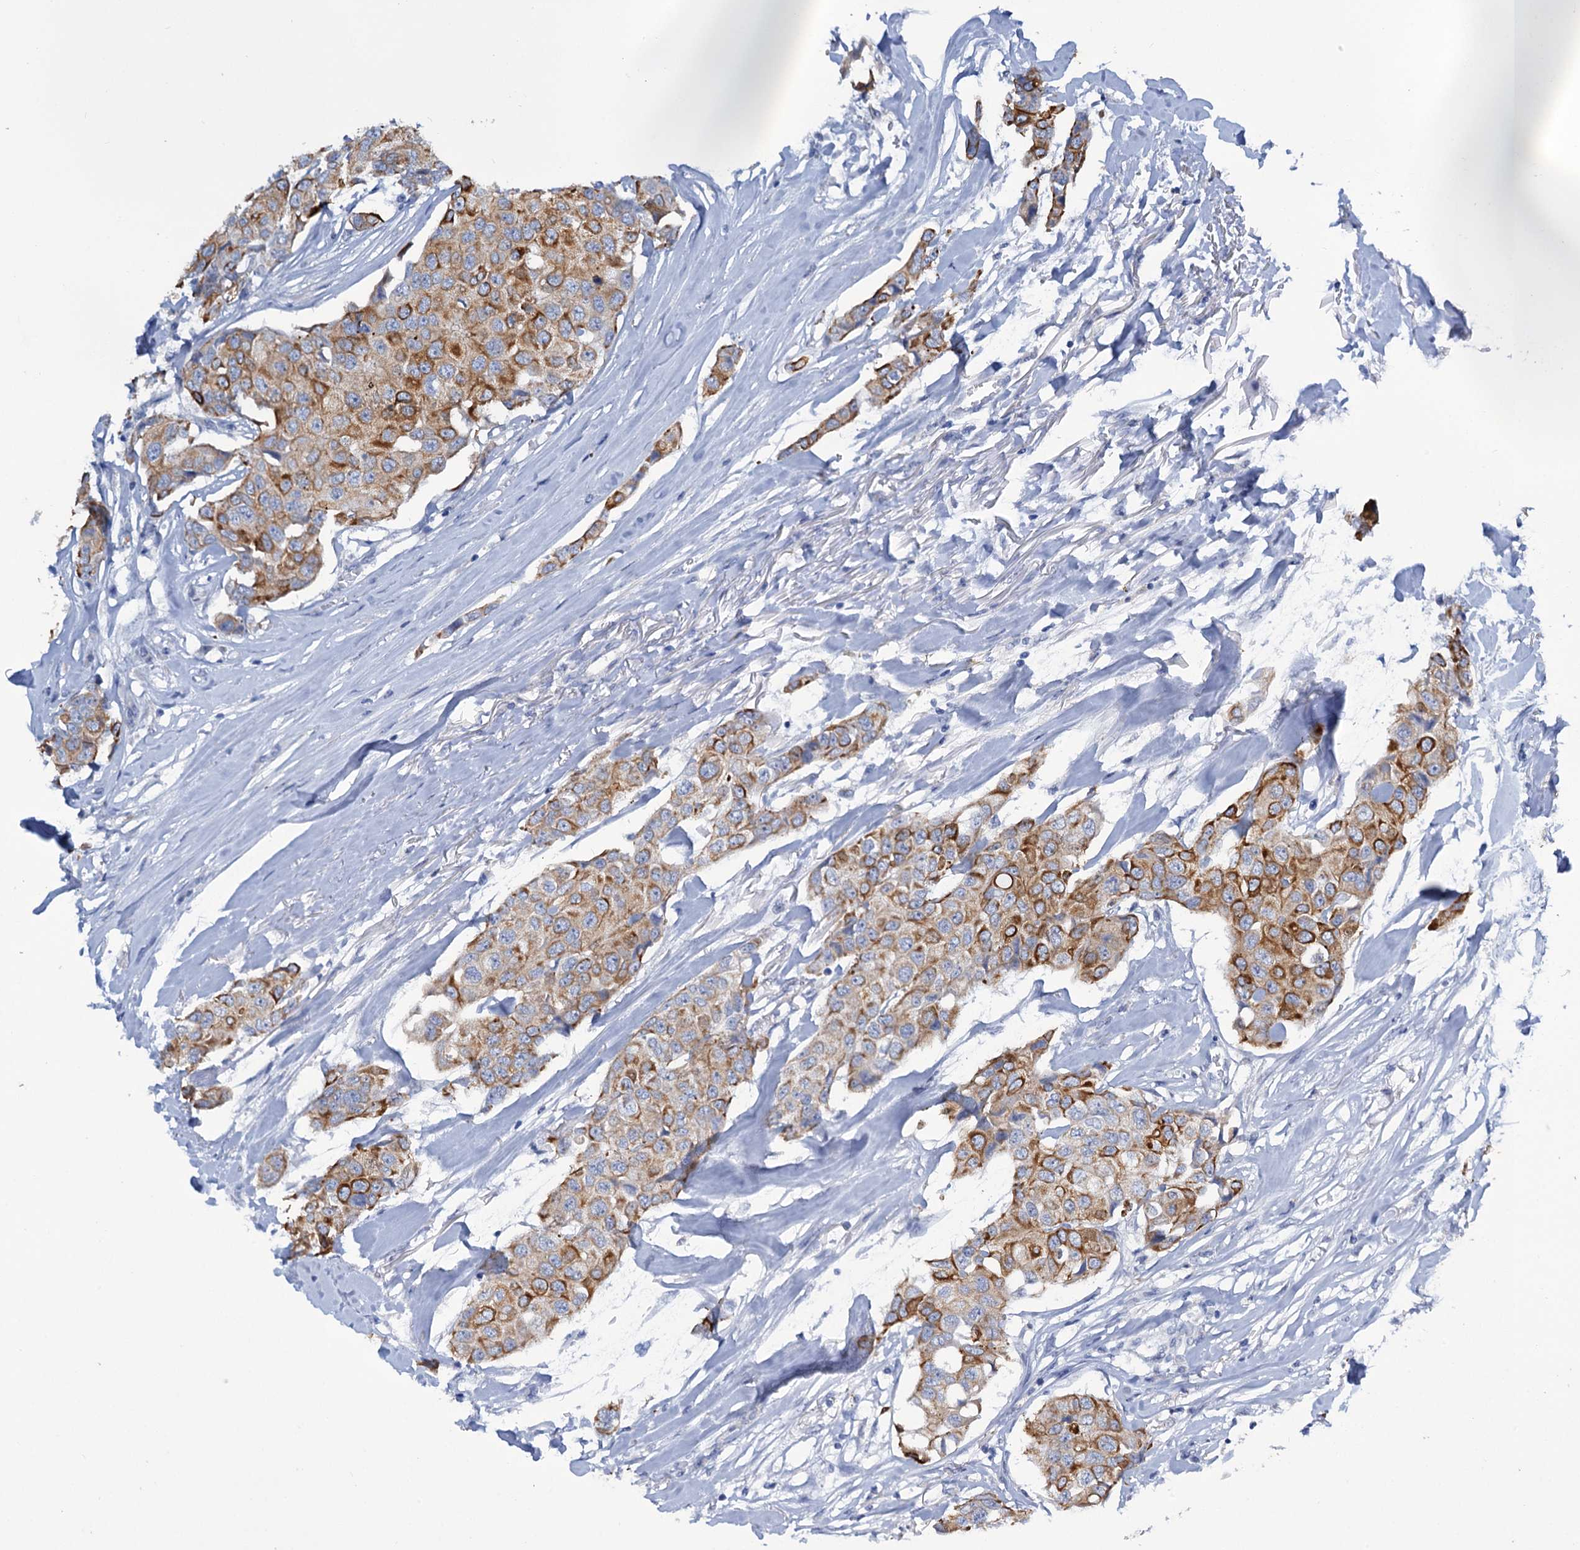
{"staining": {"intensity": "moderate", "quantity": ">75%", "location": "cytoplasmic/membranous"}, "tissue": "breast cancer", "cell_type": "Tumor cells", "image_type": "cancer", "snomed": [{"axis": "morphology", "description": "Duct carcinoma"}, {"axis": "topography", "description": "Breast"}], "caption": "IHC photomicrograph of human infiltrating ductal carcinoma (breast) stained for a protein (brown), which demonstrates medium levels of moderate cytoplasmic/membranous staining in approximately >75% of tumor cells.", "gene": "FAAP20", "patient": {"sex": "female", "age": 80}}